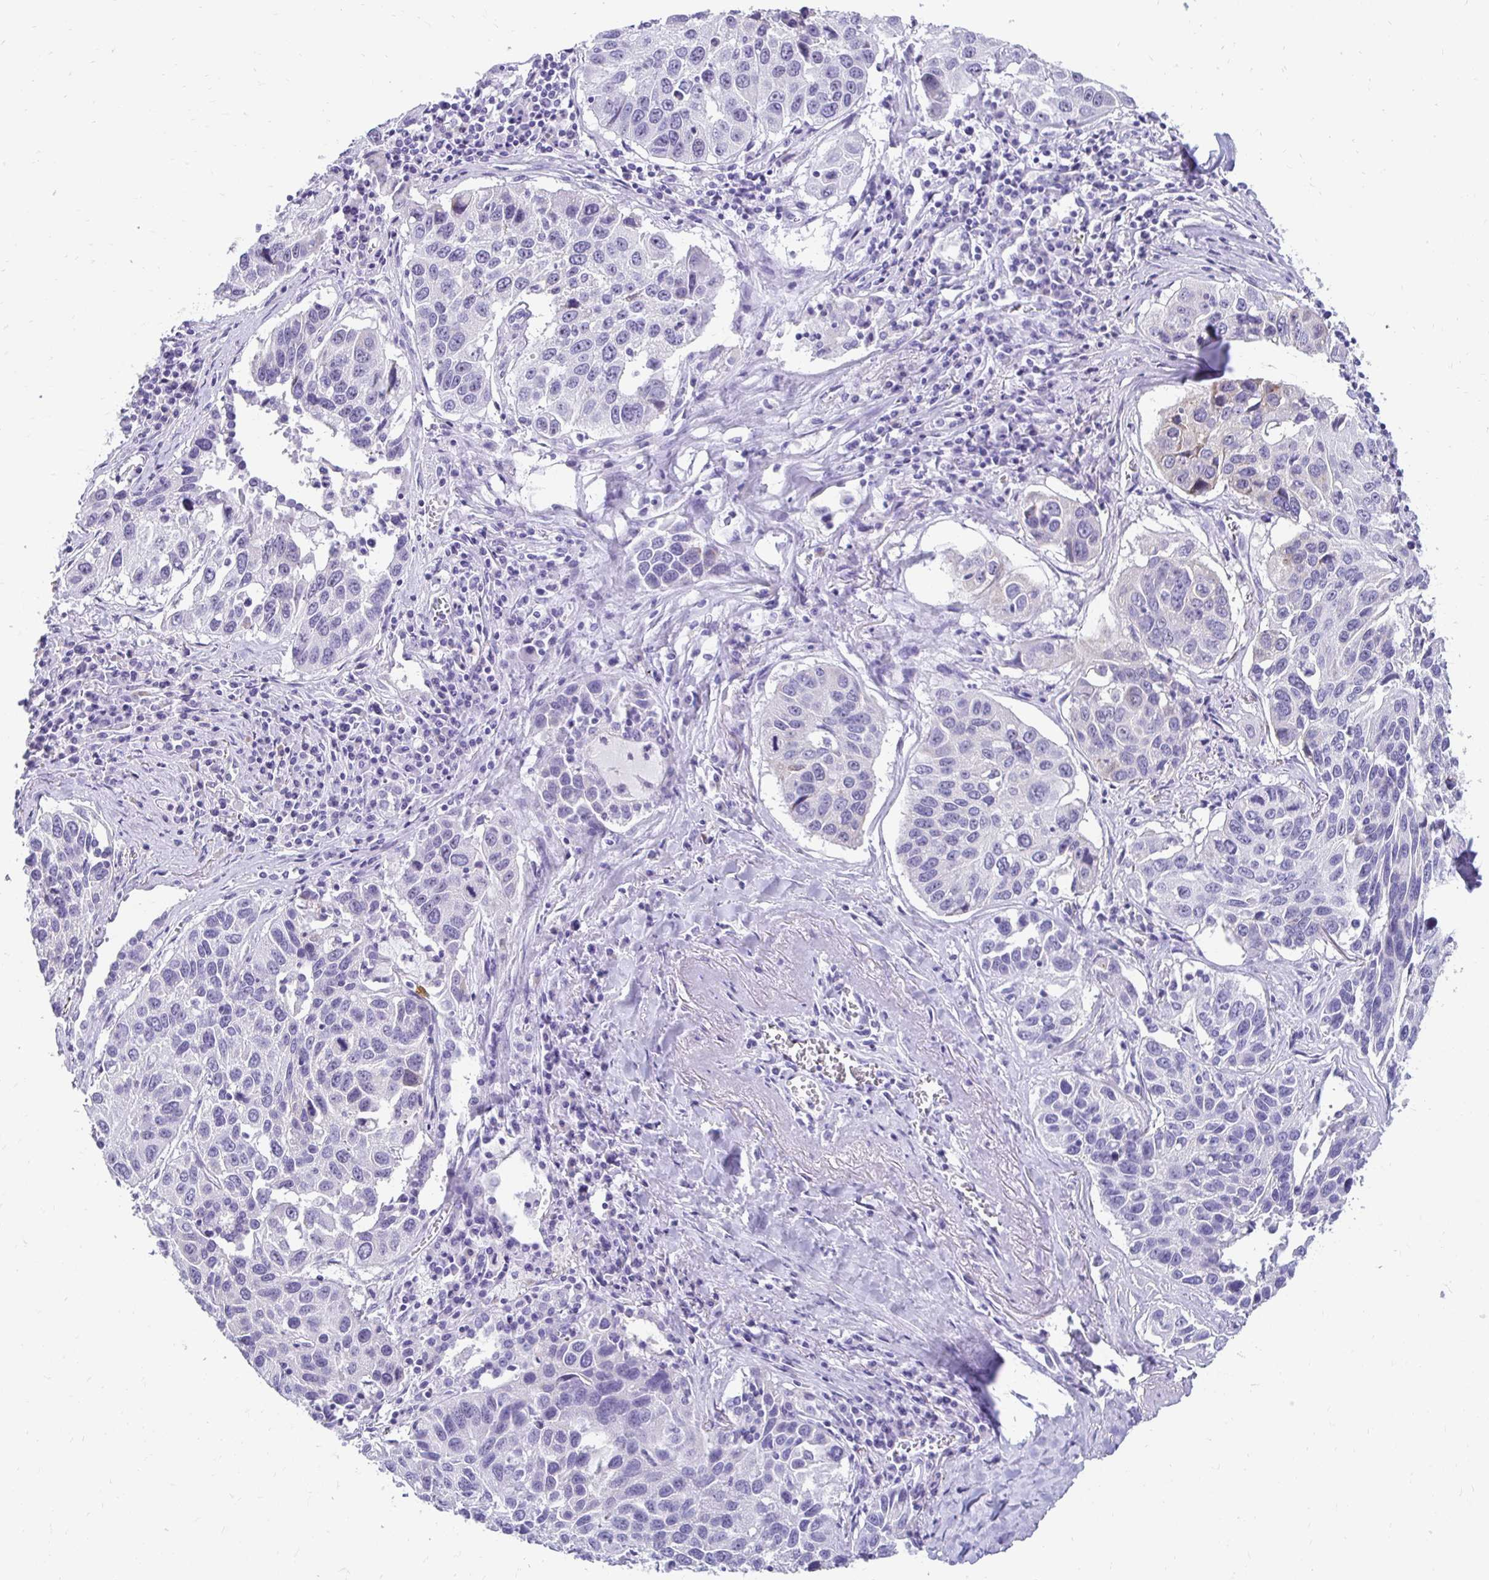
{"staining": {"intensity": "negative", "quantity": "none", "location": "none"}, "tissue": "lung cancer", "cell_type": "Tumor cells", "image_type": "cancer", "snomed": [{"axis": "morphology", "description": "Squamous cell carcinoma, NOS"}, {"axis": "topography", "description": "Lung"}], "caption": "High magnification brightfield microscopy of lung cancer stained with DAB (brown) and counterstained with hematoxylin (blue): tumor cells show no significant staining.", "gene": "CST6", "patient": {"sex": "female", "age": 61}}